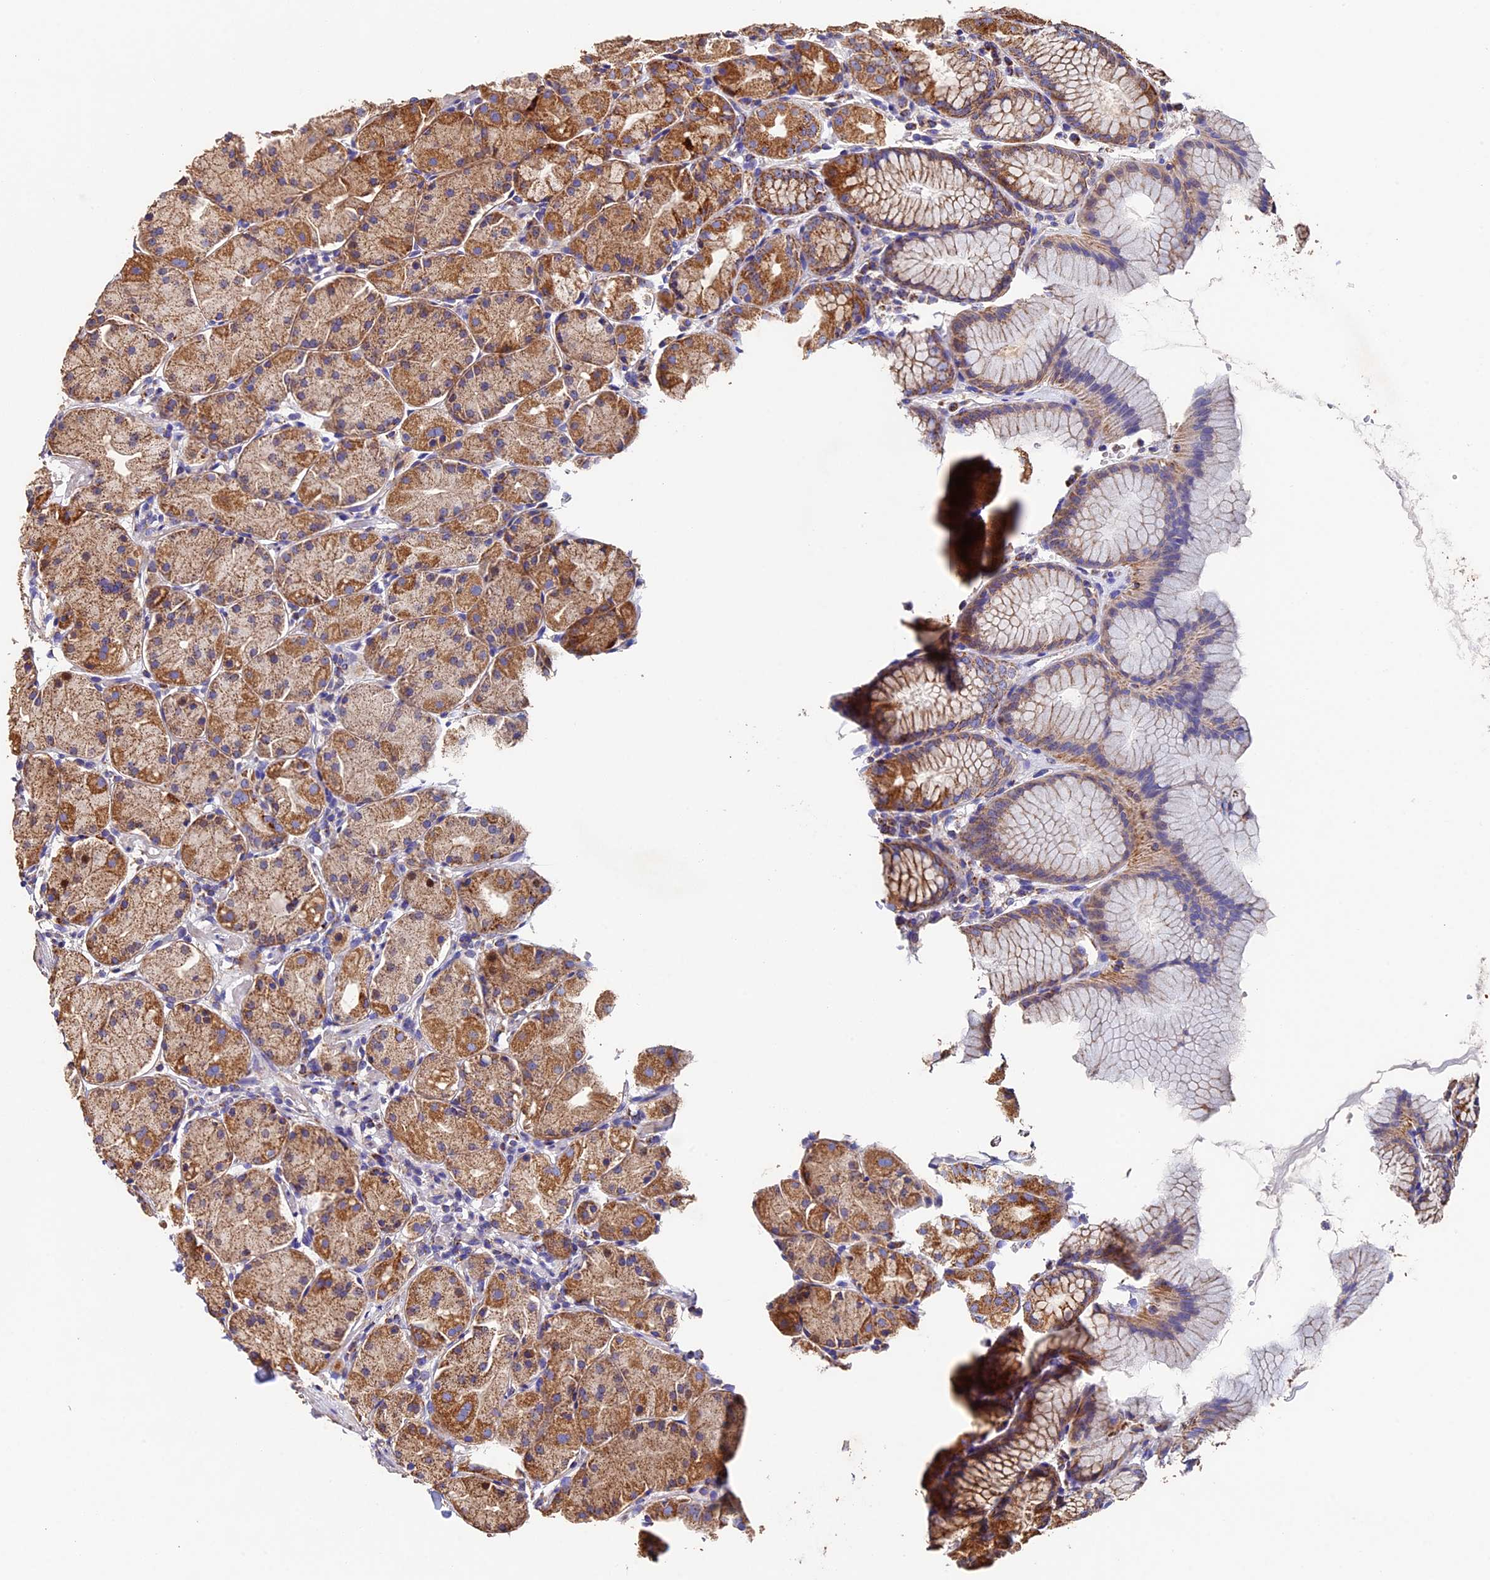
{"staining": {"intensity": "moderate", "quantity": ">75%", "location": "cytoplasmic/membranous"}, "tissue": "stomach", "cell_type": "Glandular cells", "image_type": "normal", "snomed": [{"axis": "morphology", "description": "Normal tissue, NOS"}, {"axis": "topography", "description": "Stomach, upper"}], "caption": "Stomach was stained to show a protein in brown. There is medium levels of moderate cytoplasmic/membranous expression in about >75% of glandular cells. (DAB IHC with brightfield microscopy, high magnification).", "gene": "ADAT1", "patient": {"sex": "male", "age": 47}}